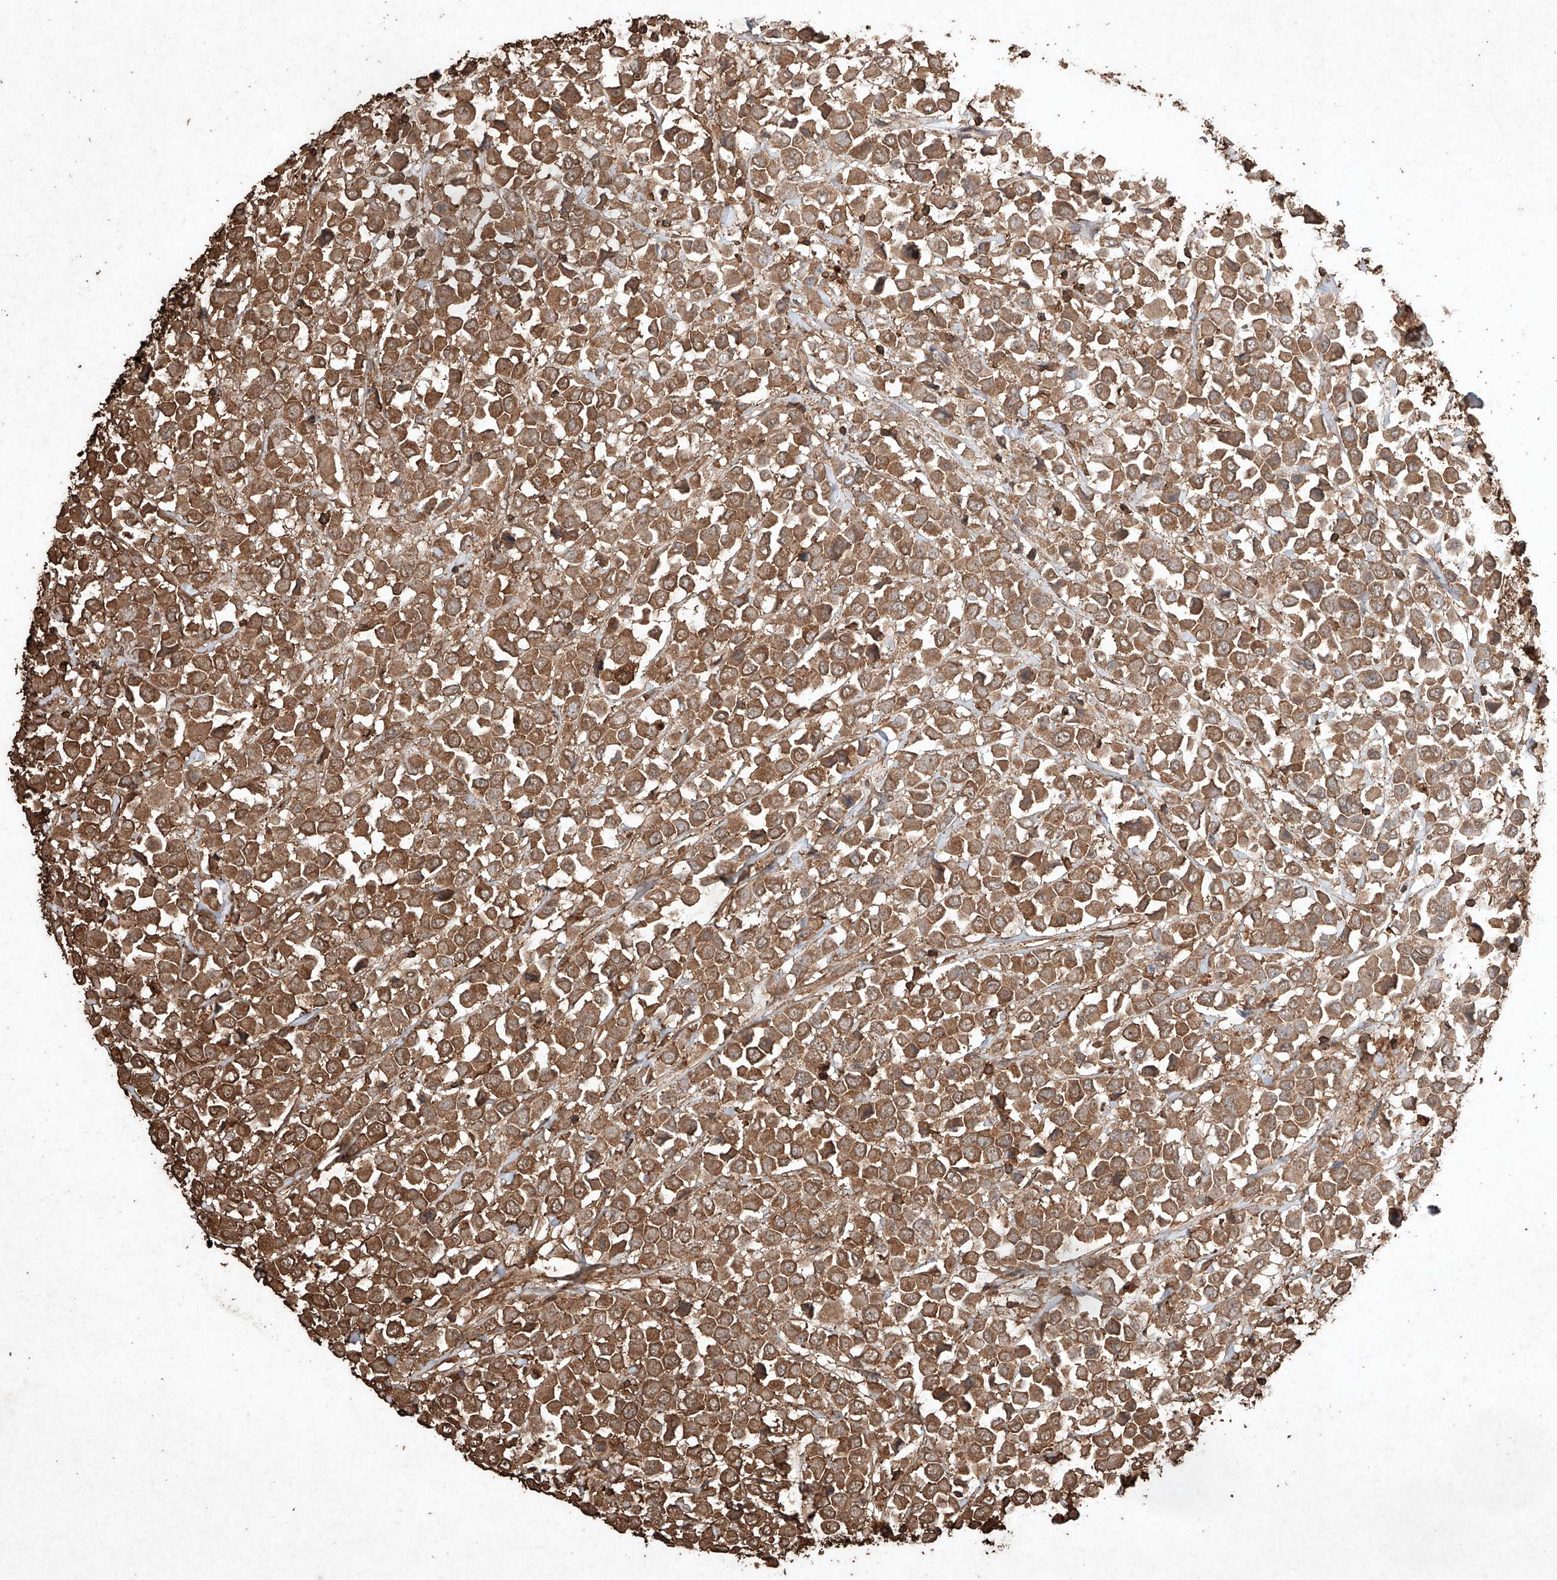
{"staining": {"intensity": "moderate", "quantity": ">75%", "location": "cytoplasmic/membranous"}, "tissue": "breast cancer", "cell_type": "Tumor cells", "image_type": "cancer", "snomed": [{"axis": "morphology", "description": "Duct carcinoma"}, {"axis": "topography", "description": "Breast"}], "caption": "Breast cancer (infiltrating ductal carcinoma) was stained to show a protein in brown. There is medium levels of moderate cytoplasmic/membranous expression in about >75% of tumor cells.", "gene": "M6PR", "patient": {"sex": "female", "age": 61}}